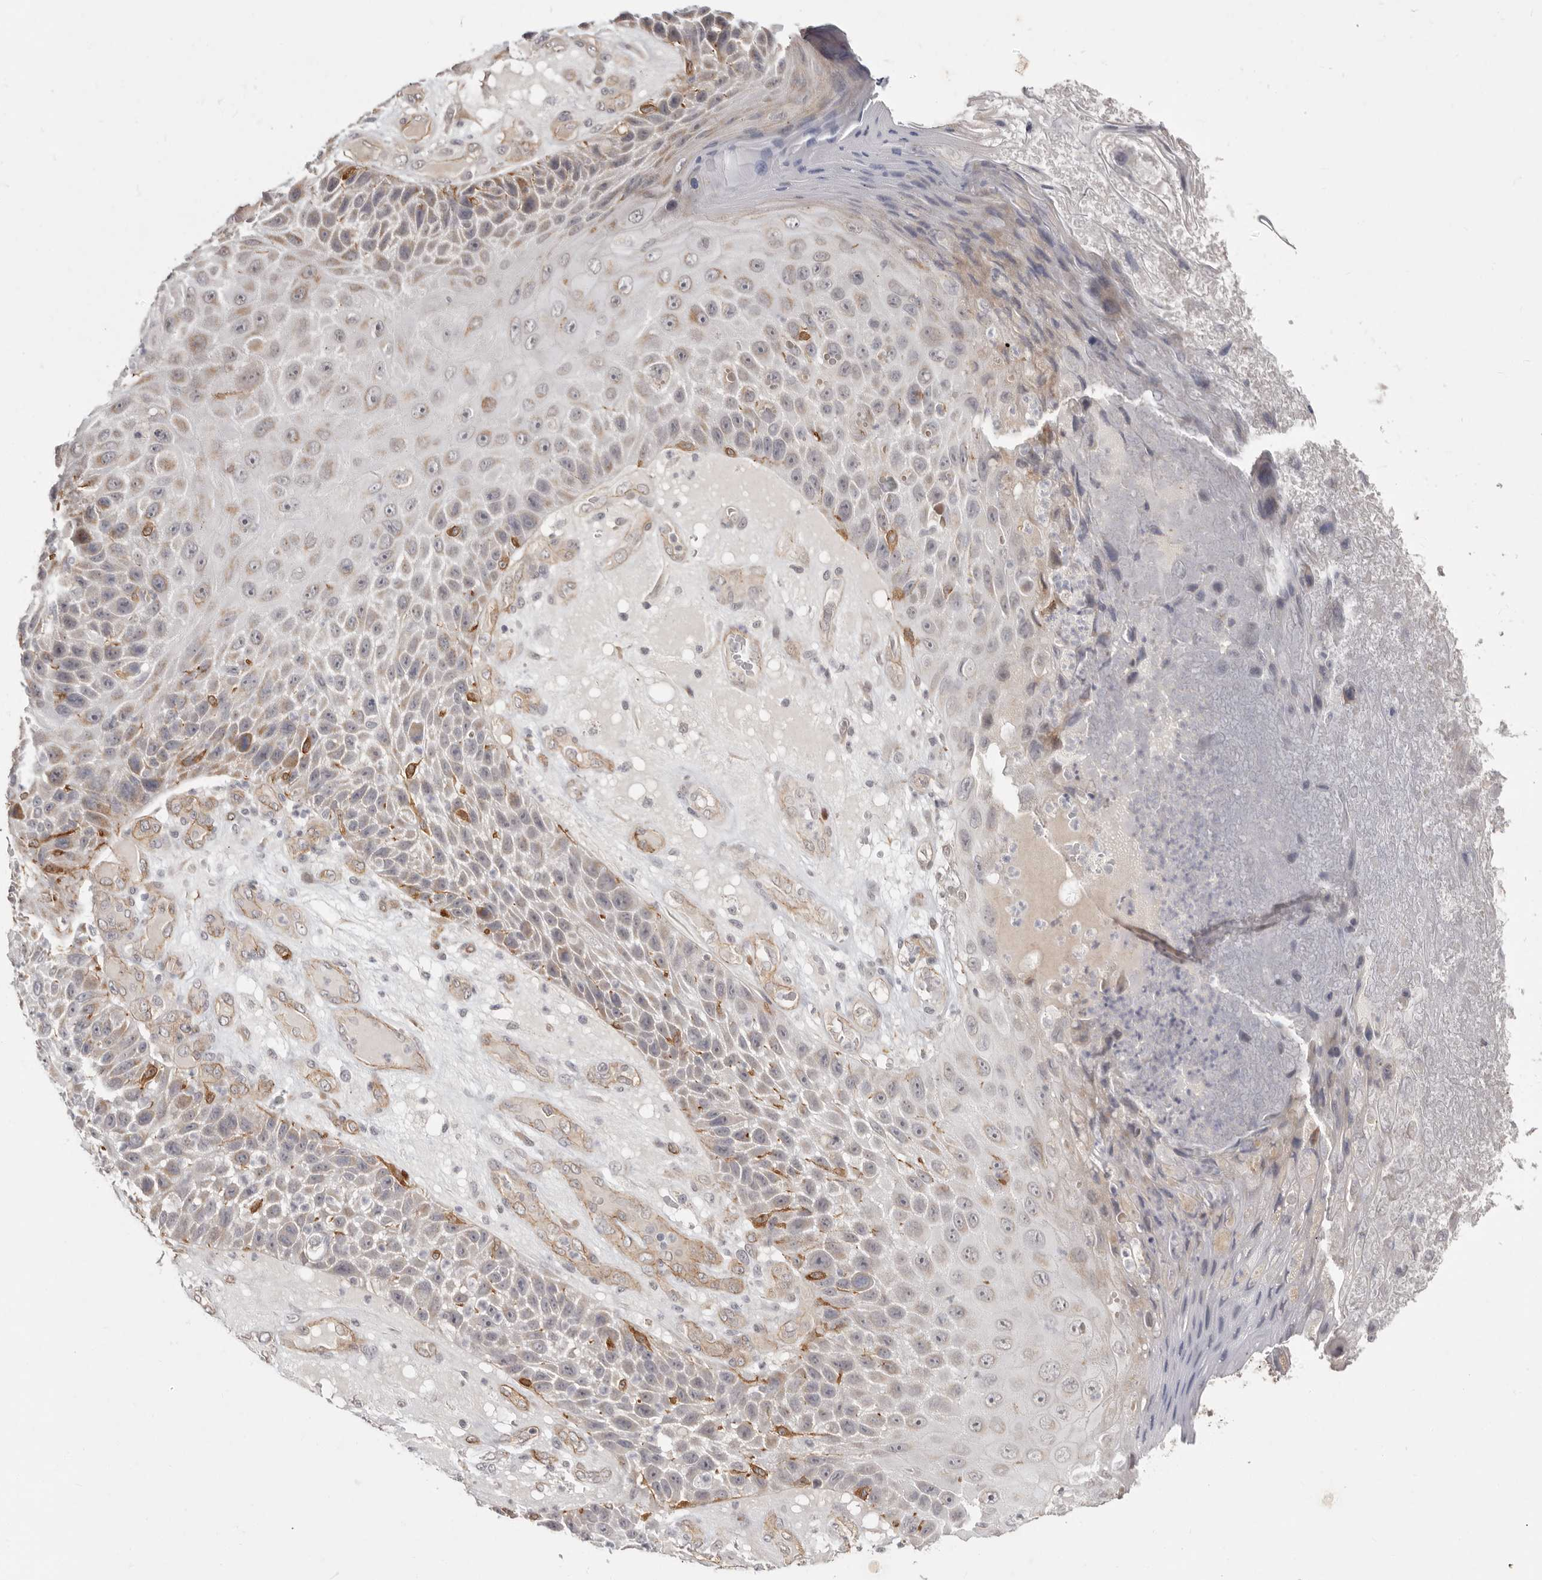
{"staining": {"intensity": "negative", "quantity": "none", "location": "none"}, "tissue": "skin cancer", "cell_type": "Tumor cells", "image_type": "cancer", "snomed": [{"axis": "morphology", "description": "Squamous cell carcinoma, NOS"}, {"axis": "topography", "description": "Skin"}], "caption": "Skin squamous cell carcinoma was stained to show a protein in brown. There is no significant positivity in tumor cells. Nuclei are stained in blue.", "gene": "SZT2", "patient": {"sex": "female", "age": 88}}